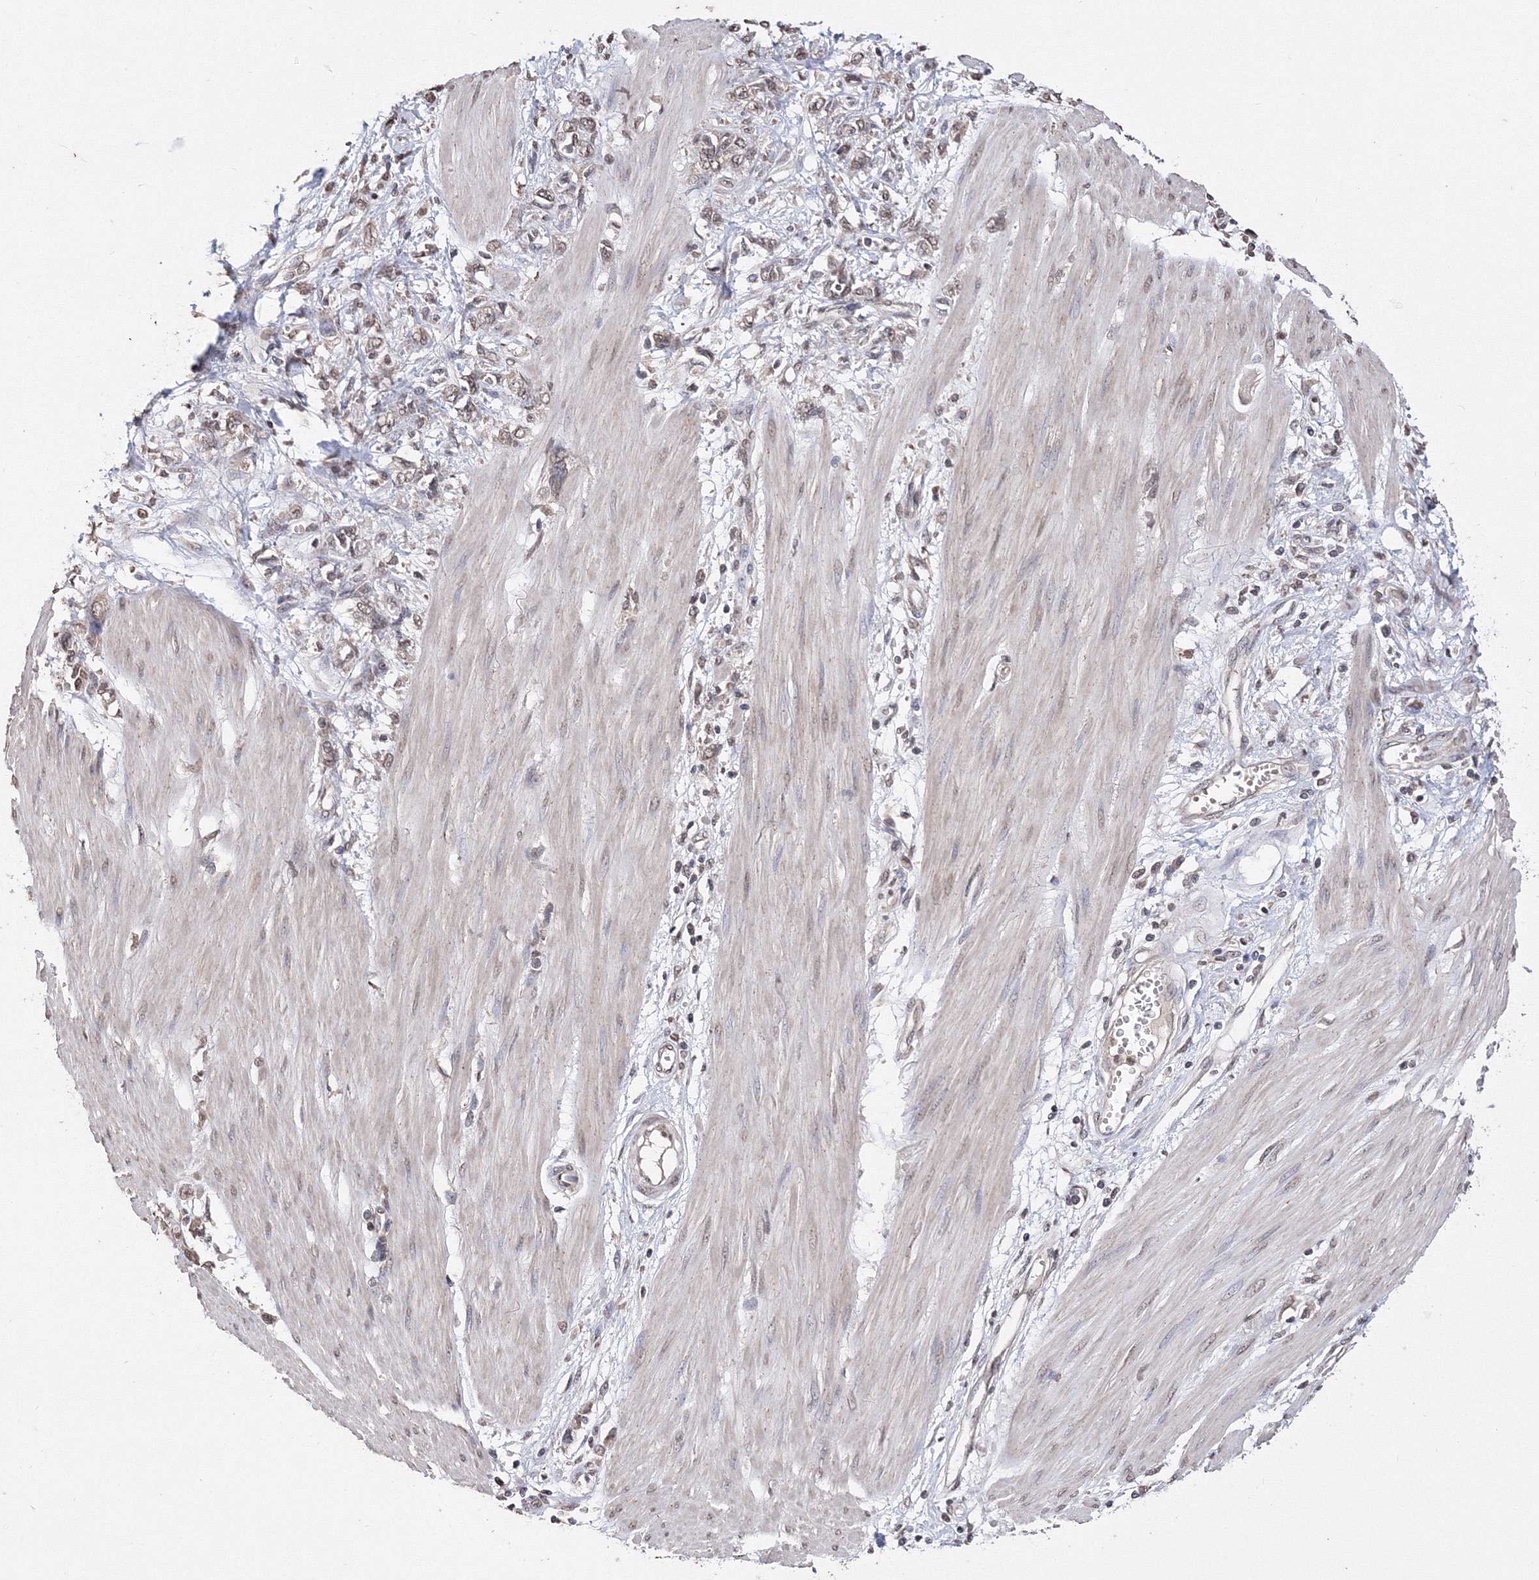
{"staining": {"intensity": "weak", "quantity": ">75%", "location": "nuclear"}, "tissue": "stomach cancer", "cell_type": "Tumor cells", "image_type": "cancer", "snomed": [{"axis": "morphology", "description": "Adenocarcinoma, NOS"}, {"axis": "topography", "description": "Stomach"}], "caption": "Approximately >75% of tumor cells in human stomach adenocarcinoma exhibit weak nuclear protein expression as visualized by brown immunohistochemical staining.", "gene": "GPN1", "patient": {"sex": "female", "age": 76}}